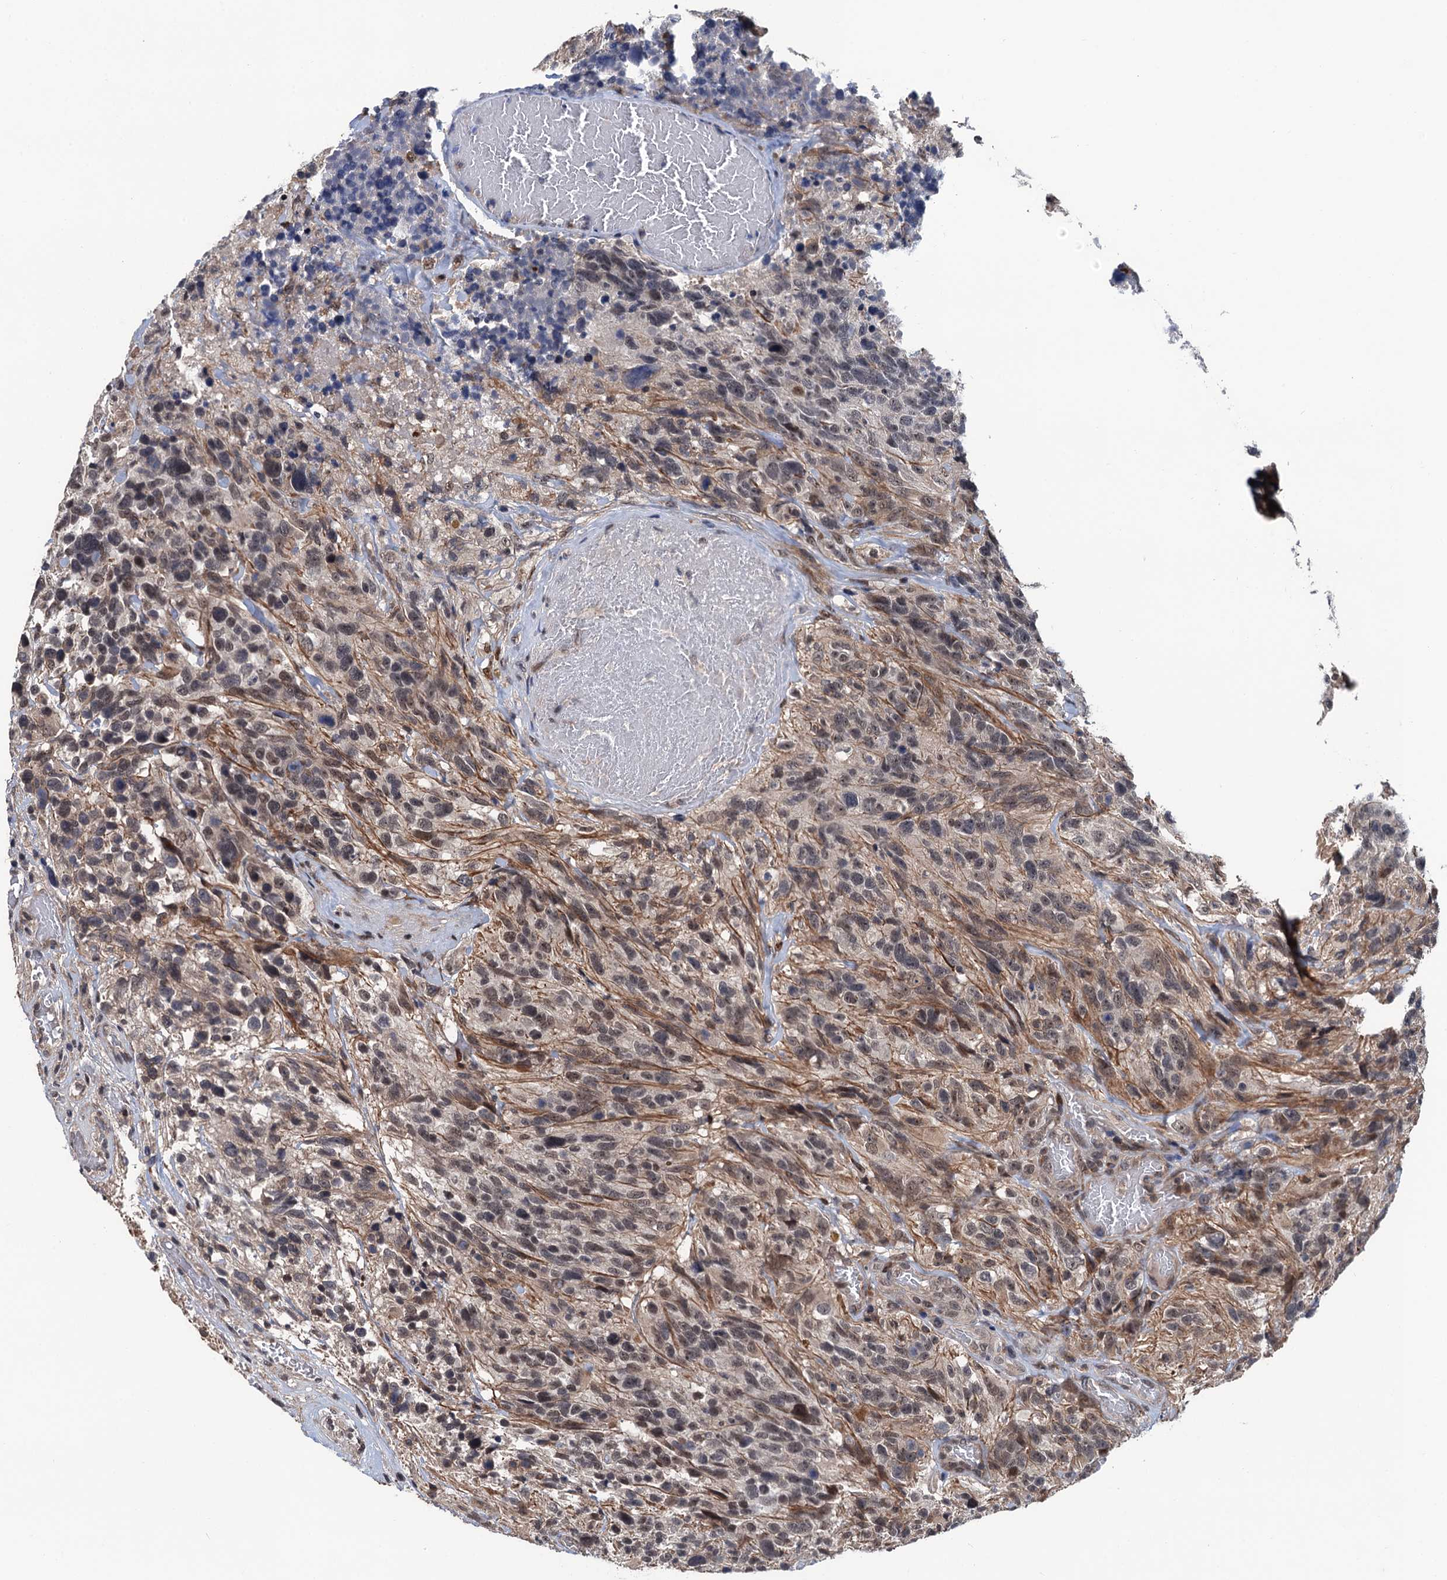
{"staining": {"intensity": "weak", "quantity": "<25%", "location": "nuclear"}, "tissue": "glioma", "cell_type": "Tumor cells", "image_type": "cancer", "snomed": [{"axis": "morphology", "description": "Glioma, malignant, High grade"}, {"axis": "topography", "description": "Brain"}], "caption": "Tumor cells show no significant expression in glioma.", "gene": "RASSF4", "patient": {"sex": "male", "age": 69}}